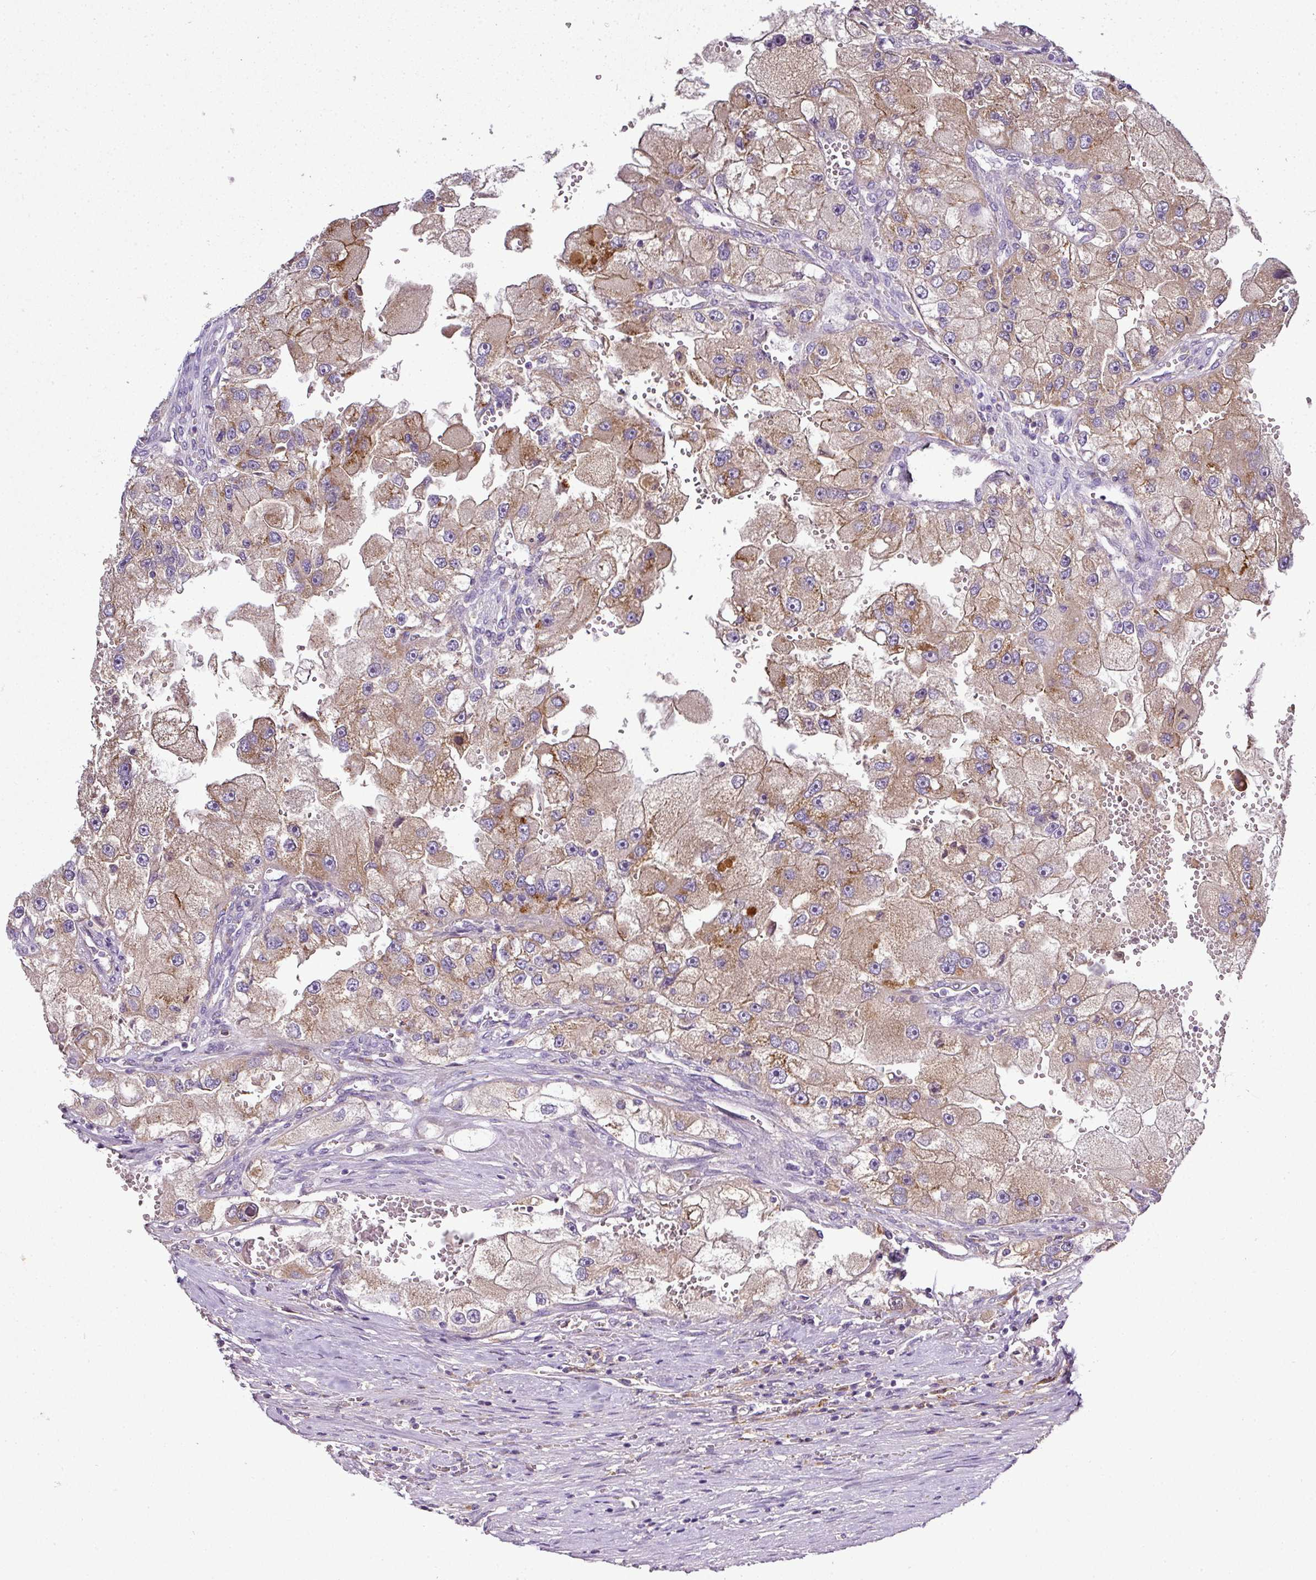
{"staining": {"intensity": "weak", "quantity": ">75%", "location": "cytoplasmic/membranous"}, "tissue": "renal cancer", "cell_type": "Tumor cells", "image_type": "cancer", "snomed": [{"axis": "morphology", "description": "Adenocarcinoma, NOS"}, {"axis": "topography", "description": "Kidney"}], "caption": "Protein expression analysis of adenocarcinoma (renal) displays weak cytoplasmic/membranous positivity in about >75% of tumor cells.", "gene": "CAB39L", "patient": {"sex": "male", "age": 63}}